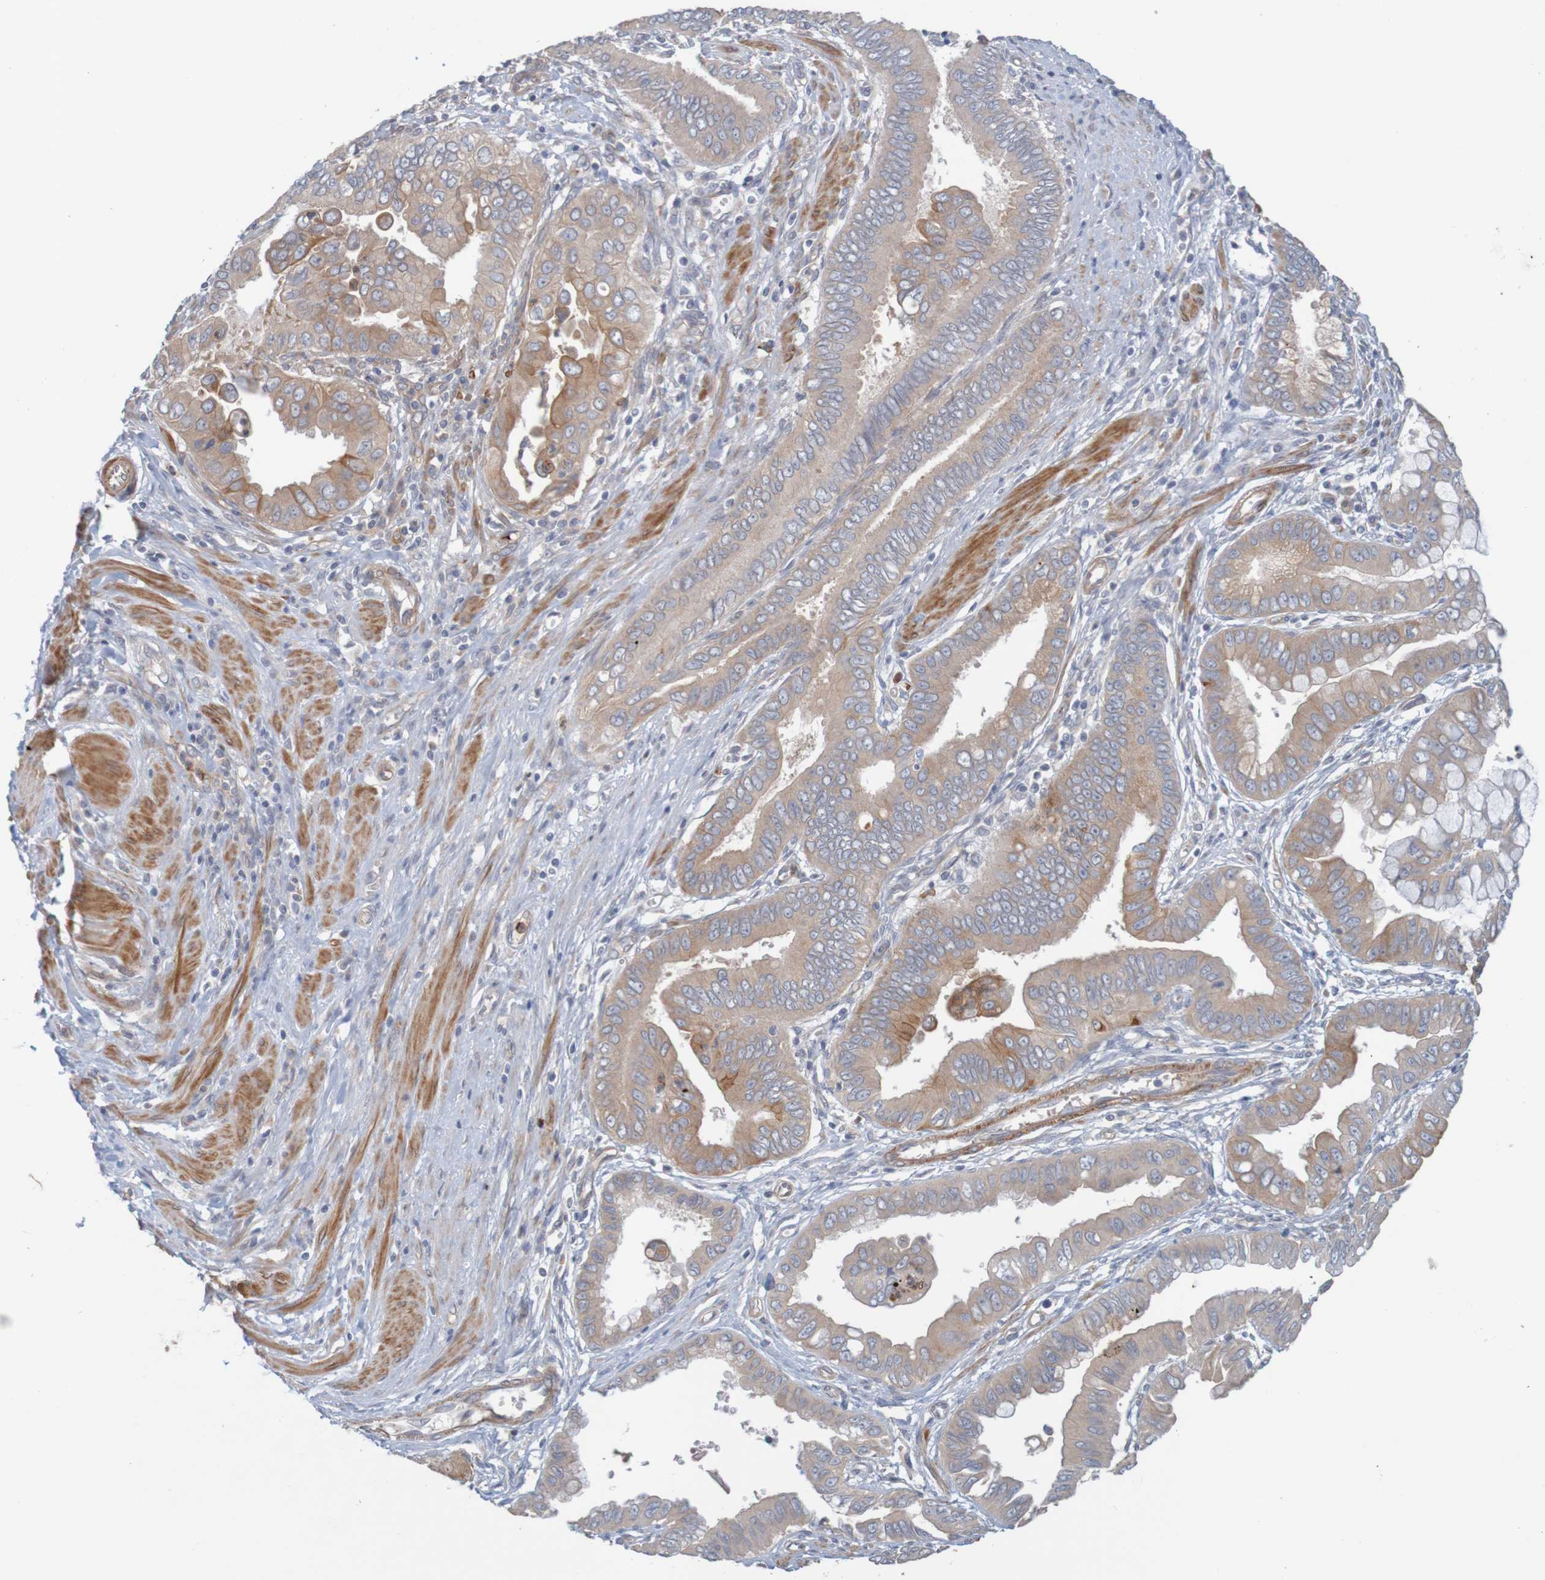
{"staining": {"intensity": "weak", "quantity": ">75%", "location": "cytoplasmic/membranous"}, "tissue": "pancreatic cancer", "cell_type": "Tumor cells", "image_type": "cancer", "snomed": [{"axis": "morphology", "description": "Normal tissue, NOS"}, {"axis": "topography", "description": "Lymph node"}], "caption": "A brown stain labels weak cytoplasmic/membranous staining of a protein in pancreatic cancer tumor cells.", "gene": "KRT23", "patient": {"sex": "male", "age": 50}}